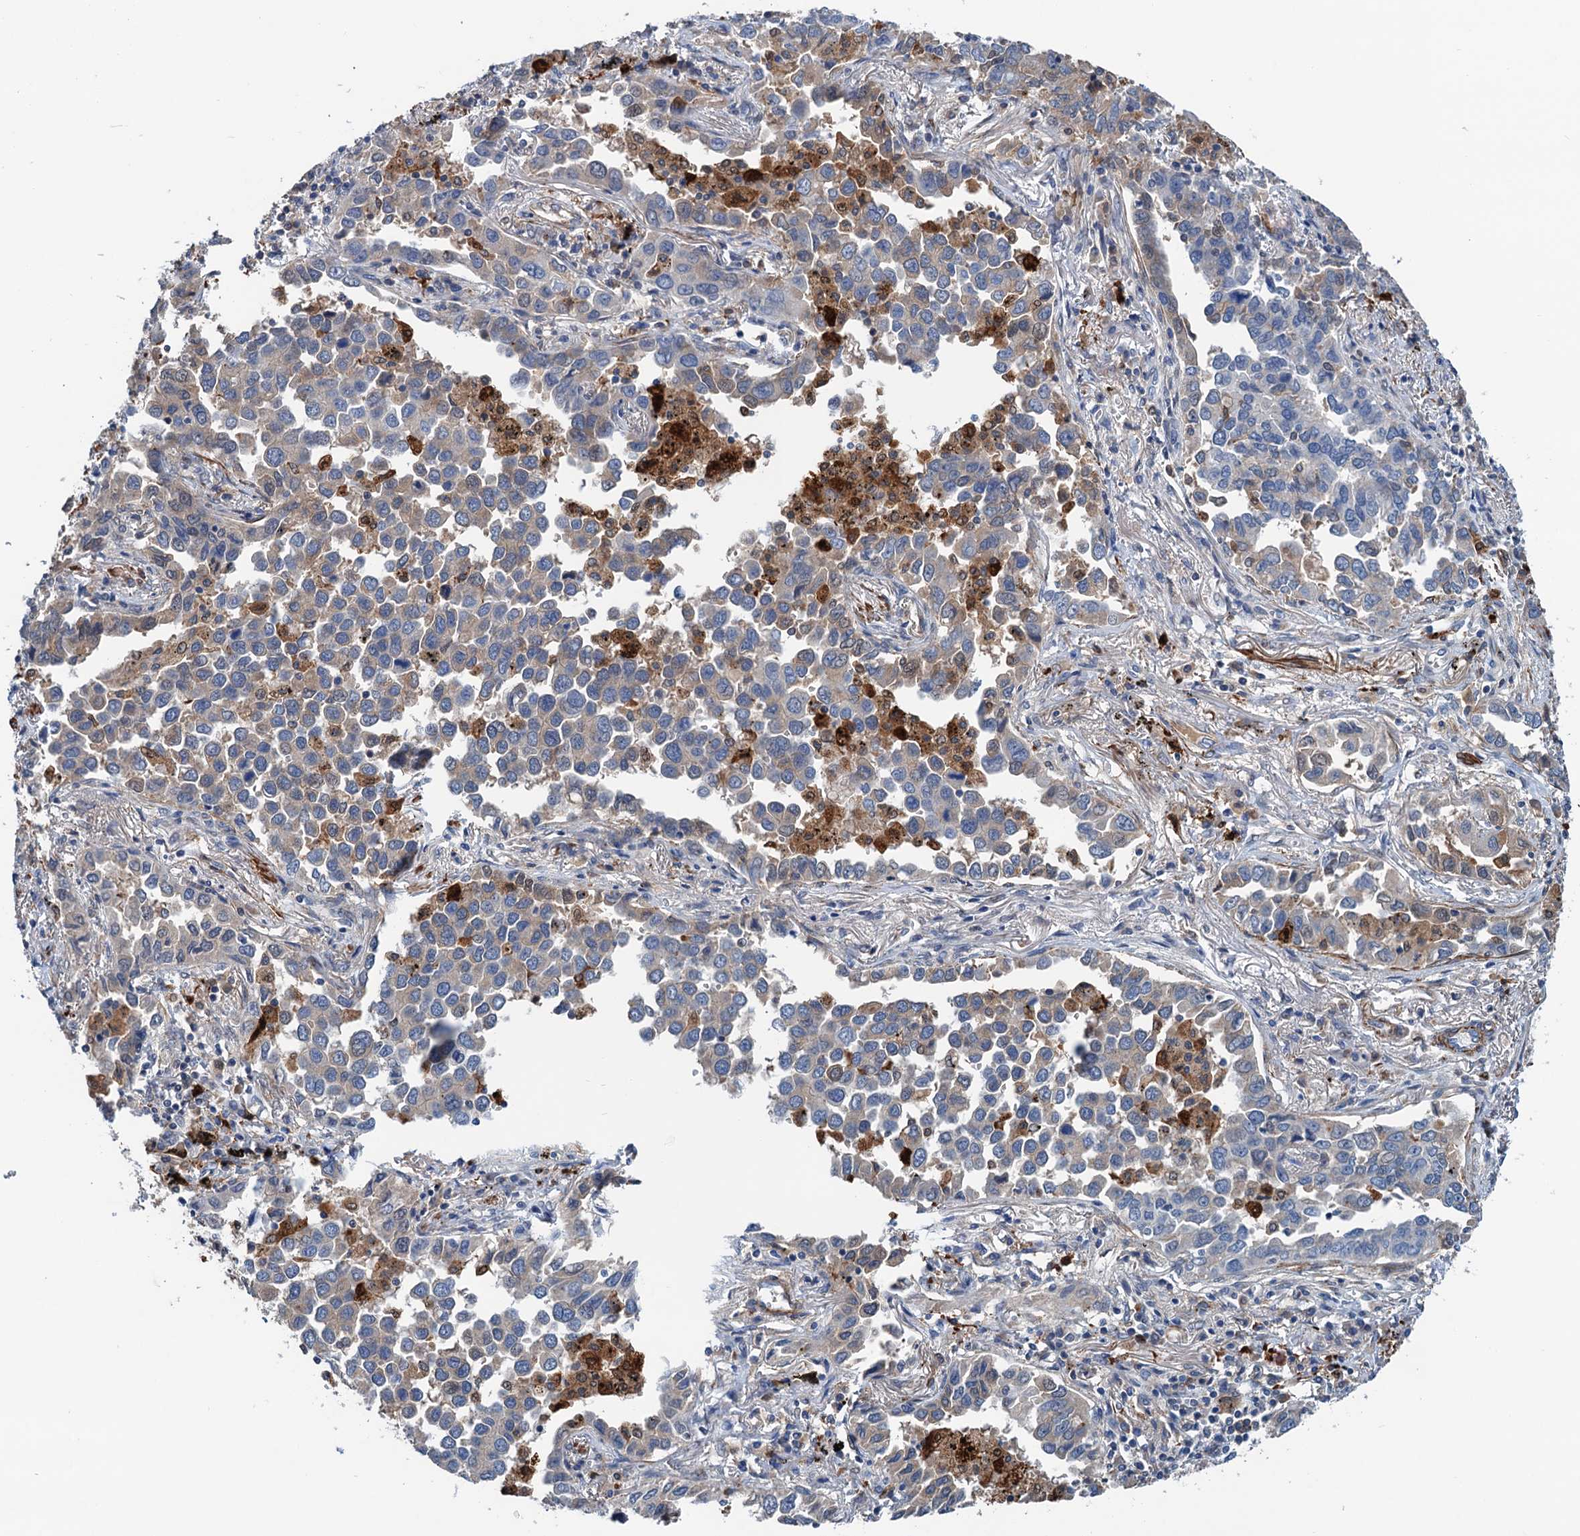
{"staining": {"intensity": "weak", "quantity": "<25%", "location": "cytoplasmic/membranous"}, "tissue": "lung cancer", "cell_type": "Tumor cells", "image_type": "cancer", "snomed": [{"axis": "morphology", "description": "Adenocarcinoma, NOS"}, {"axis": "topography", "description": "Lung"}], "caption": "The photomicrograph demonstrates no staining of tumor cells in lung cancer. The staining is performed using DAB brown chromogen with nuclei counter-stained in using hematoxylin.", "gene": "CSTPP1", "patient": {"sex": "male", "age": 67}}